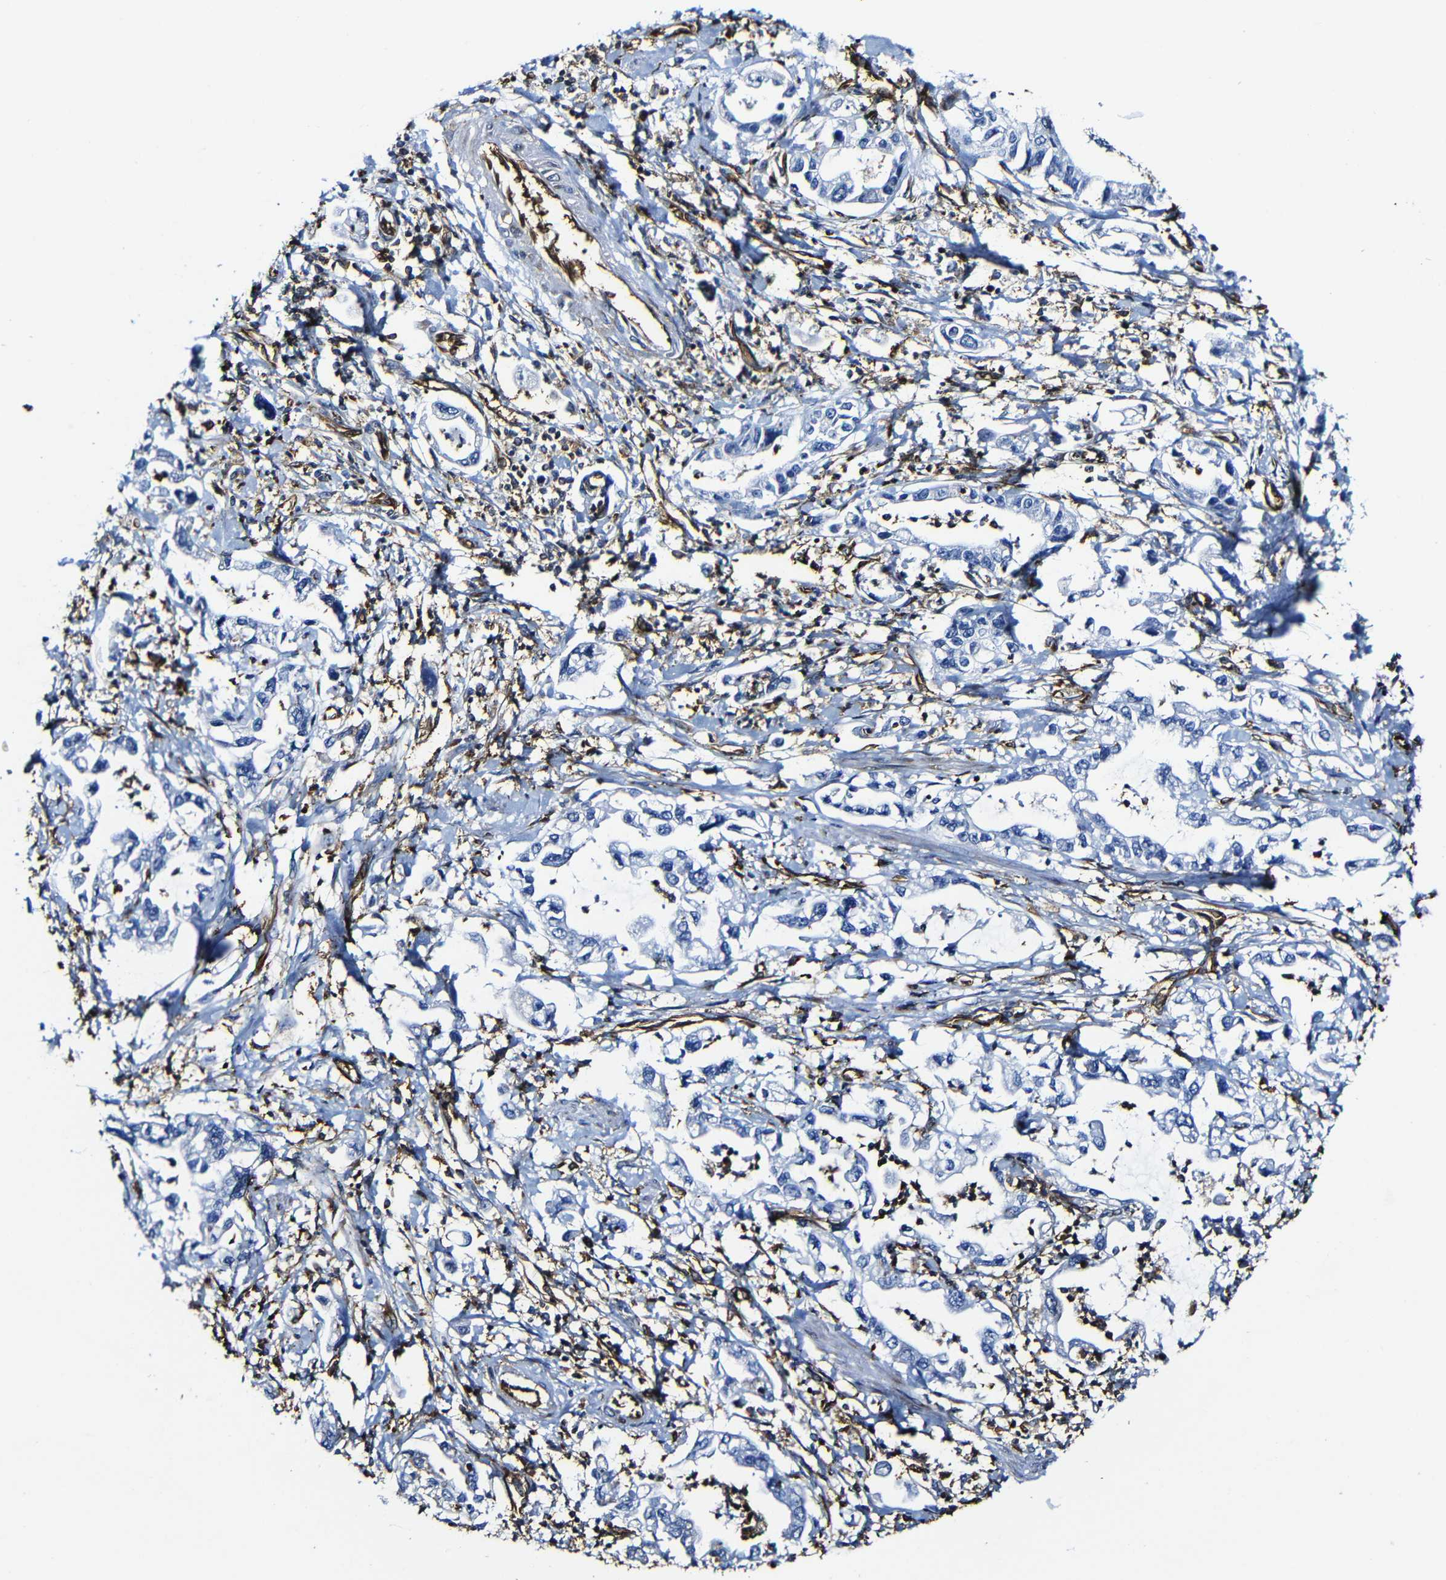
{"staining": {"intensity": "negative", "quantity": "none", "location": "none"}, "tissue": "pancreatic cancer", "cell_type": "Tumor cells", "image_type": "cancer", "snomed": [{"axis": "morphology", "description": "Adenocarcinoma, NOS"}, {"axis": "topography", "description": "Pancreas"}], "caption": "Immunohistochemistry (IHC) image of human adenocarcinoma (pancreatic) stained for a protein (brown), which shows no staining in tumor cells.", "gene": "MSN", "patient": {"sex": "male", "age": 56}}